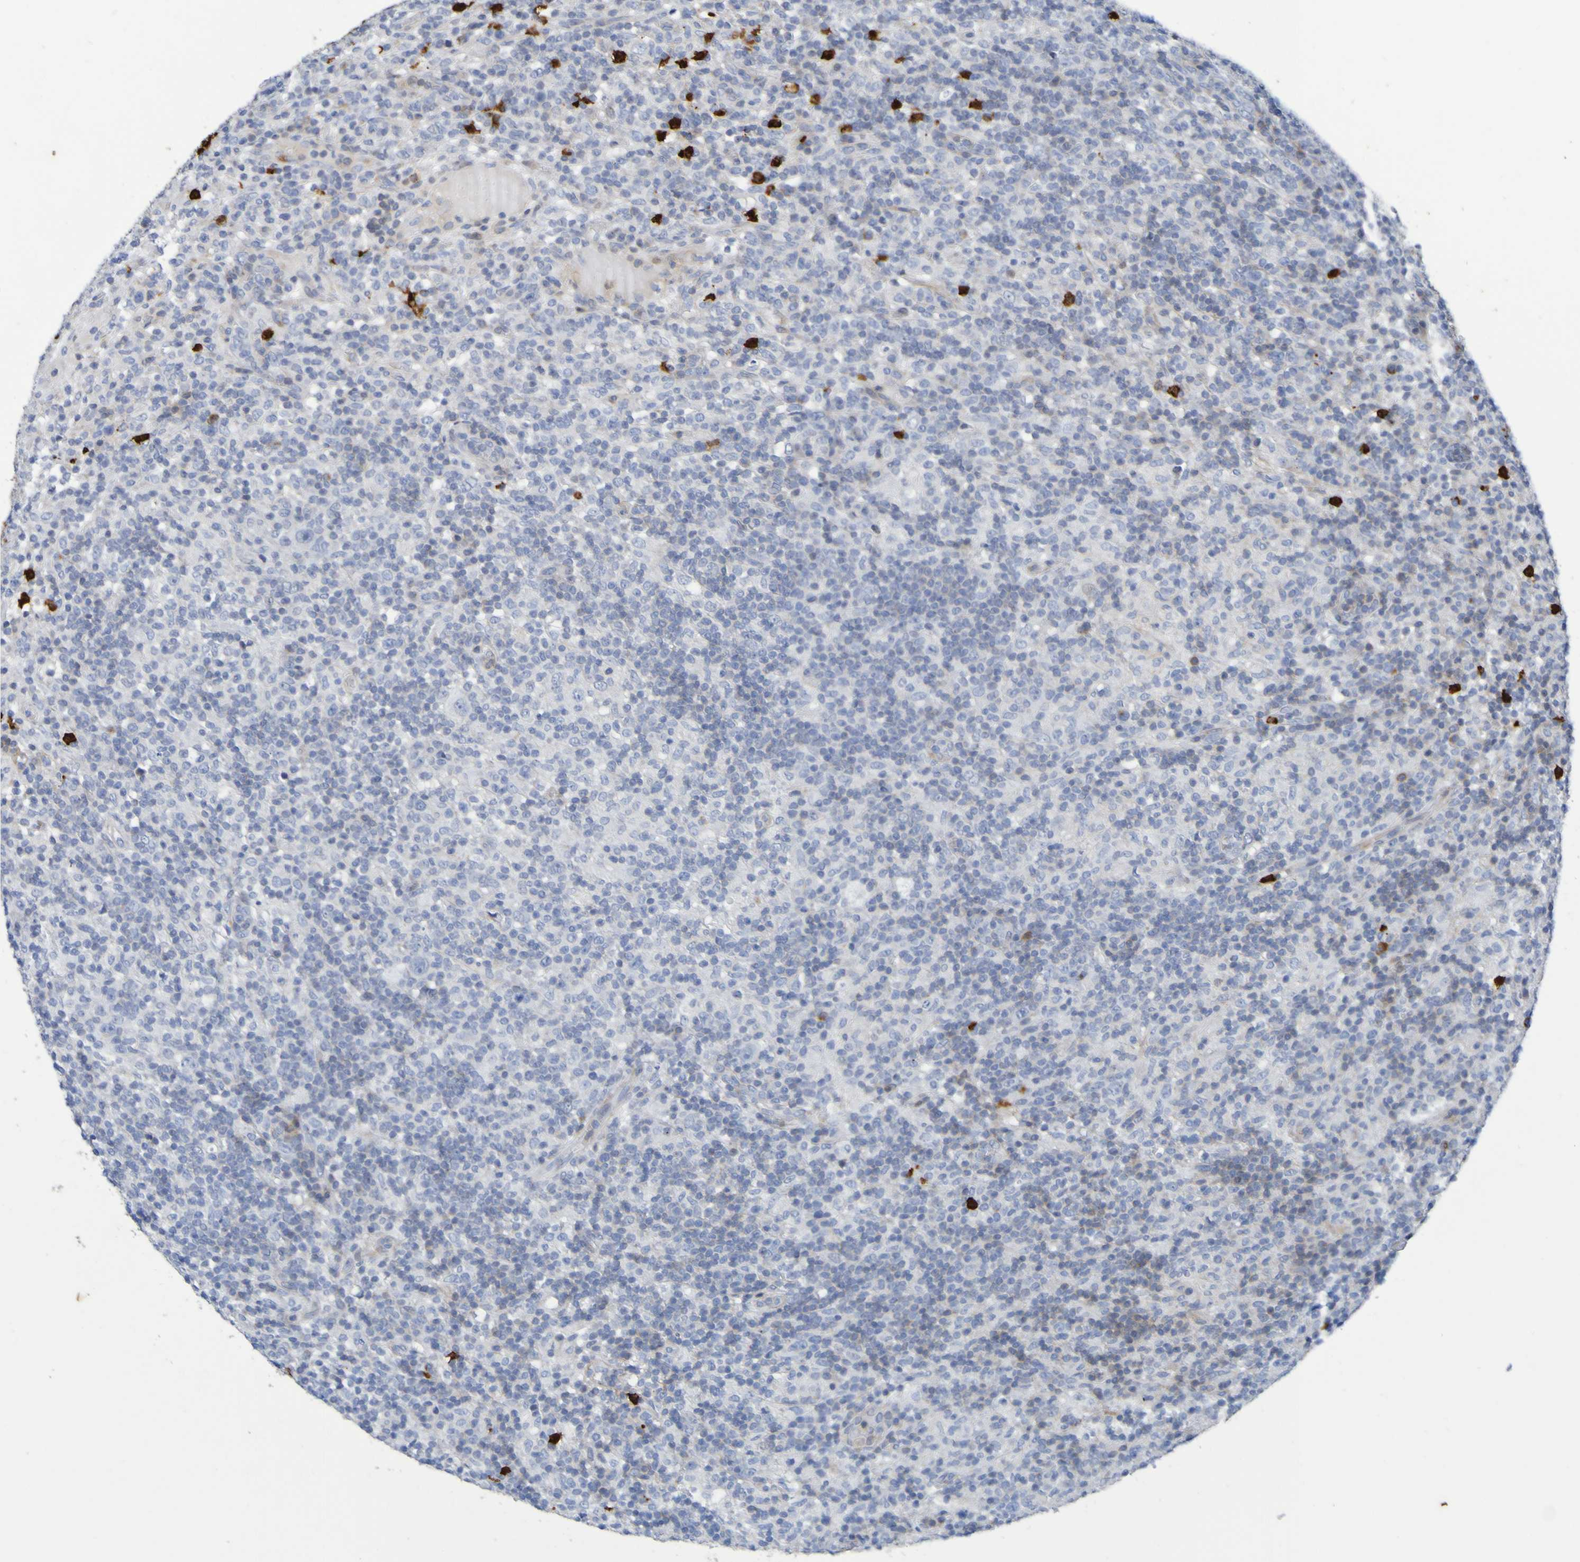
{"staining": {"intensity": "negative", "quantity": "none", "location": "none"}, "tissue": "lymphoma", "cell_type": "Tumor cells", "image_type": "cancer", "snomed": [{"axis": "morphology", "description": "Hodgkin's disease, NOS"}, {"axis": "topography", "description": "Lymph node"}], "caption": "Immunohistochemistry of human Hodgkin's disease exhibits no positivity in tumor cells.", "gene": "C11orf24", "patient": {"sex": "male", "age": 70}}